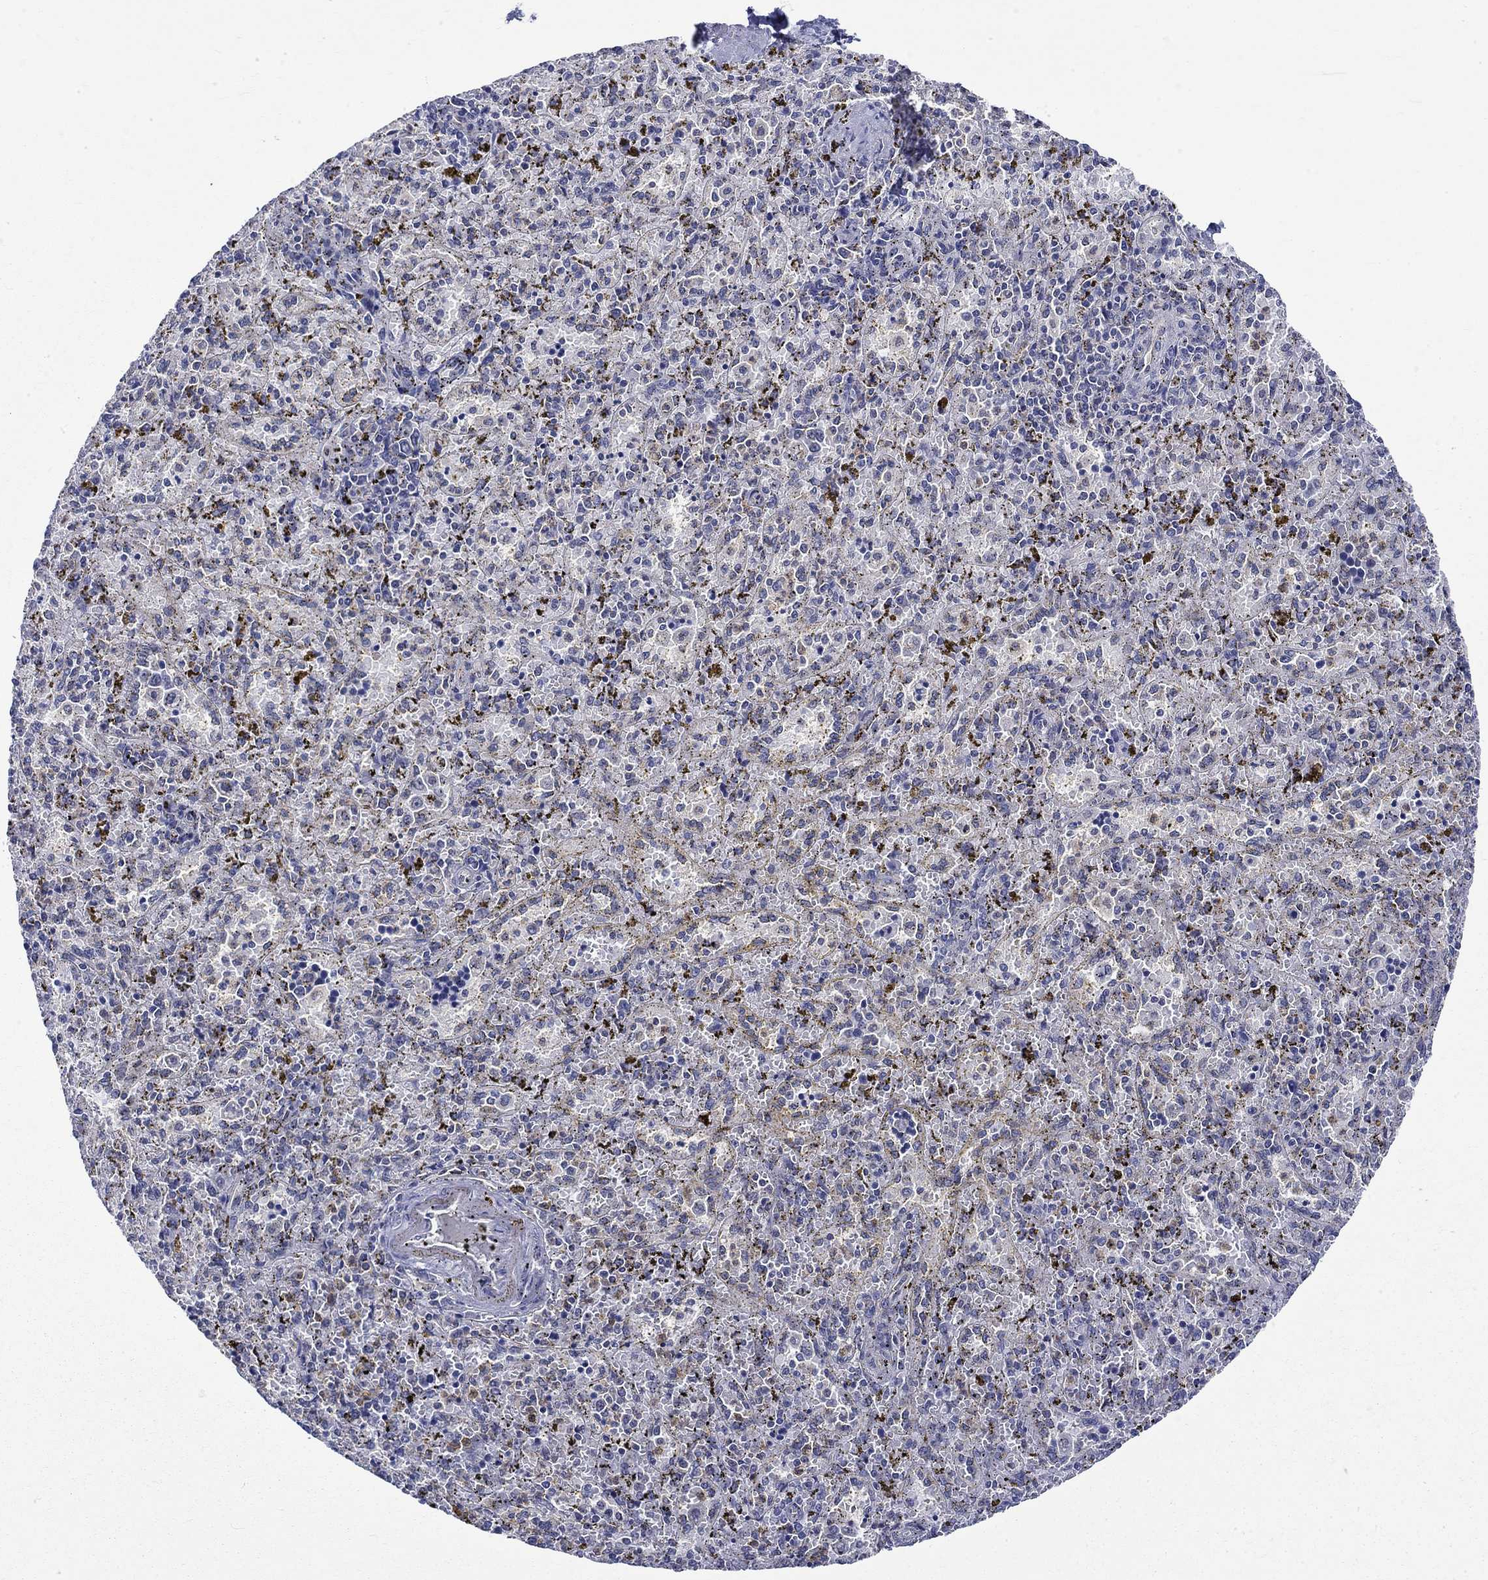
{"staining": {"intensity": "negative", "quantity": "none", "location": "none"}, "tissue": "spleen", "cell_type": "Cells in red pulp", "image_type": "normal", "snomed": [{"axis": "morphology", "description": "Normal tissue, NOS"}, {"axis": "topography", "description": "Spleen"}], "caption": "This is an immunohistochemistry (IHC) image of unremarkable human spleen. There is no staining in cells in red pulp.", "gene": "ST6GALNAC1", "patient": {"sex": "female", "age": 50}}